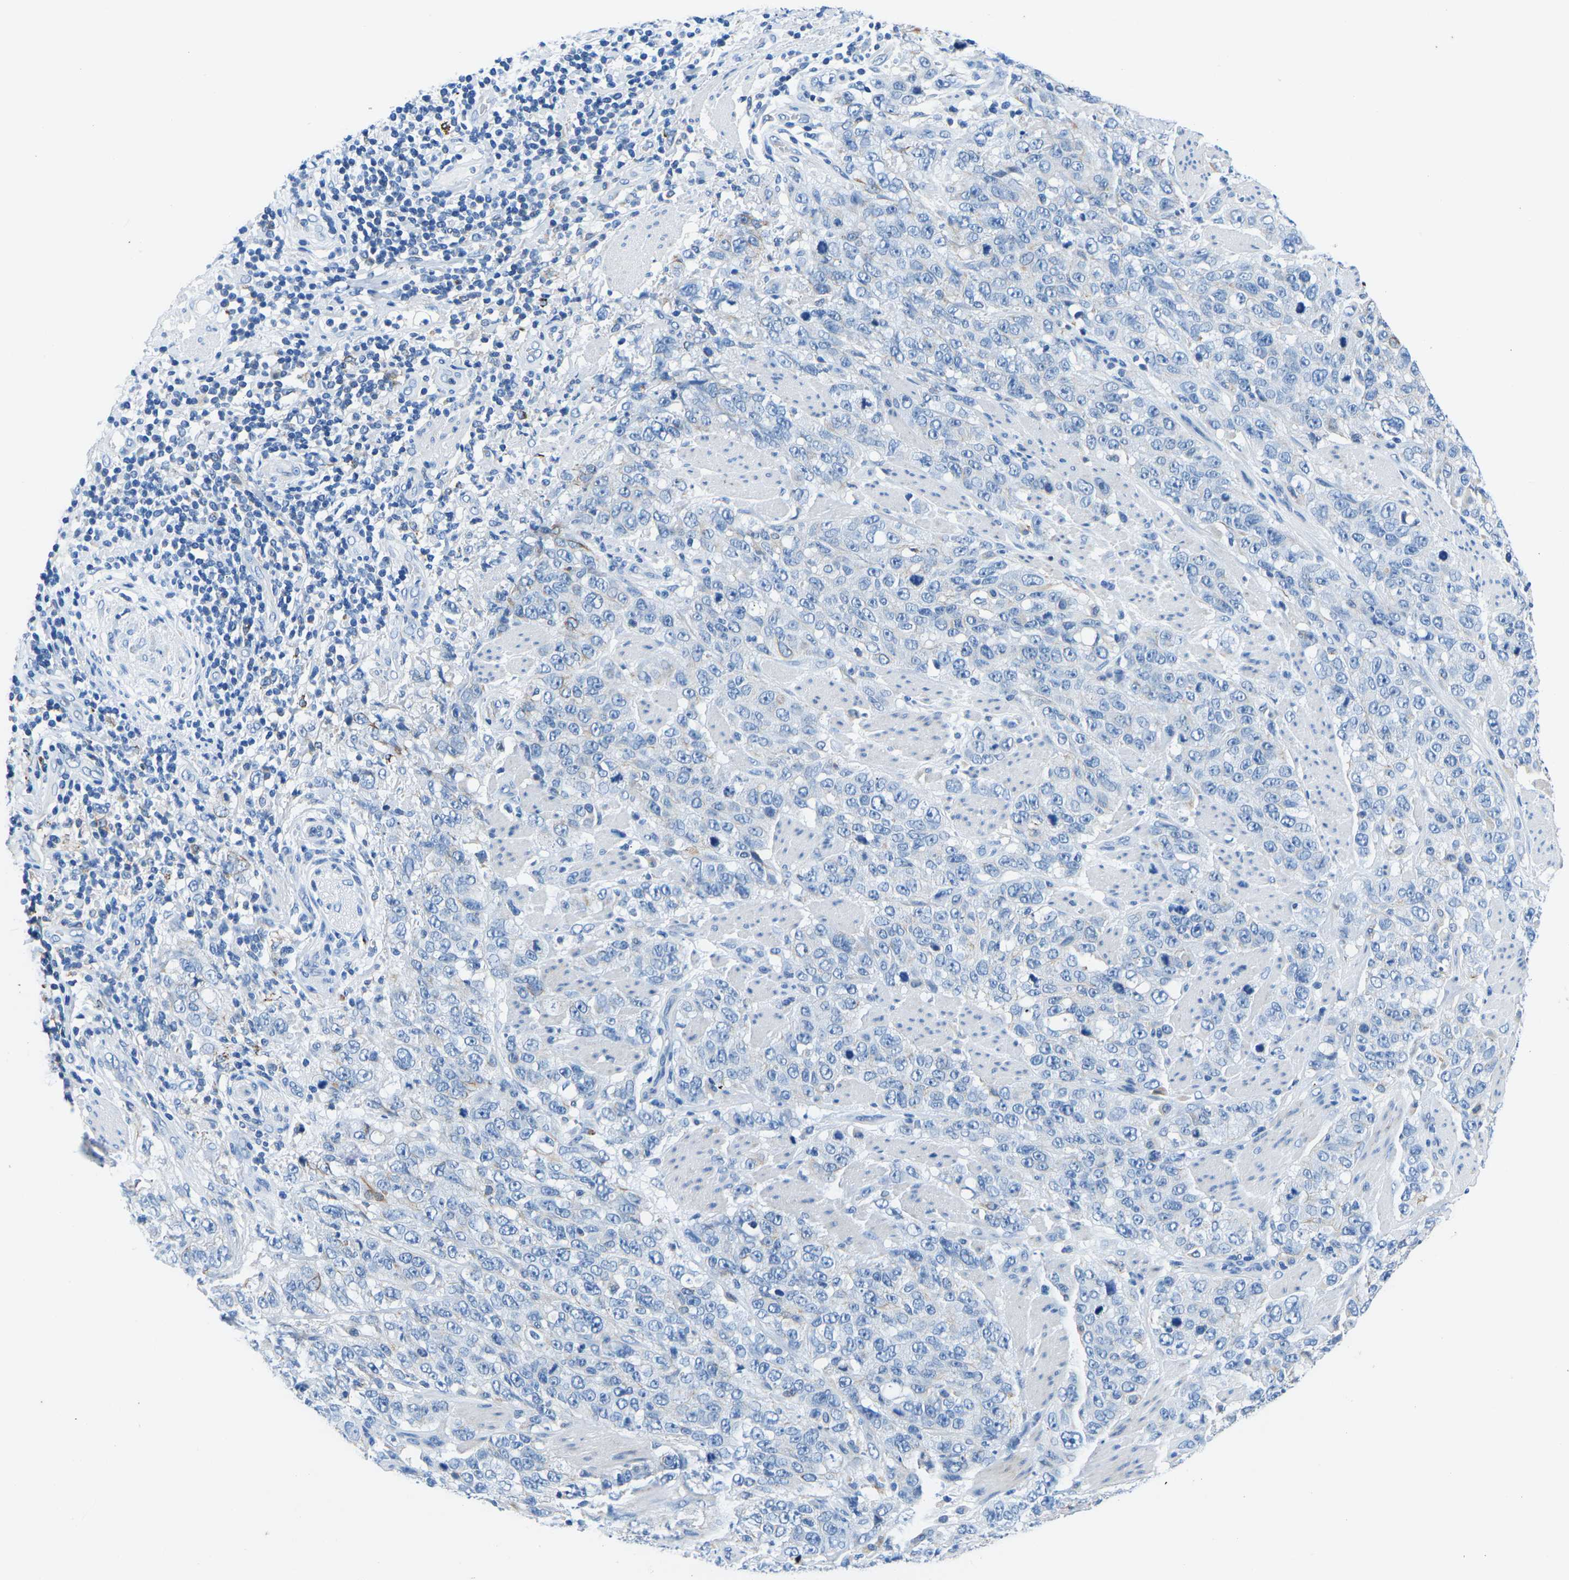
{"staining": {"intensity": "negative", "quantity": "none", "location": "none"}, "tissue": "stomach cancer", "cell_type": "Tumor cells", "image_type": "cancer", "snomed": [{"axis": "morphology", "description": "Adenocarcinoma, NOS"}, {"axis": "topography", "description": "Stomach"}], "caption": "A micrograph of adenocarcinoma (stomach) stained for a protein demonstrates no brown staining in tumor cells.", "gene": "TM6SF1", "patient": {"sex": "male", "age": 48}}